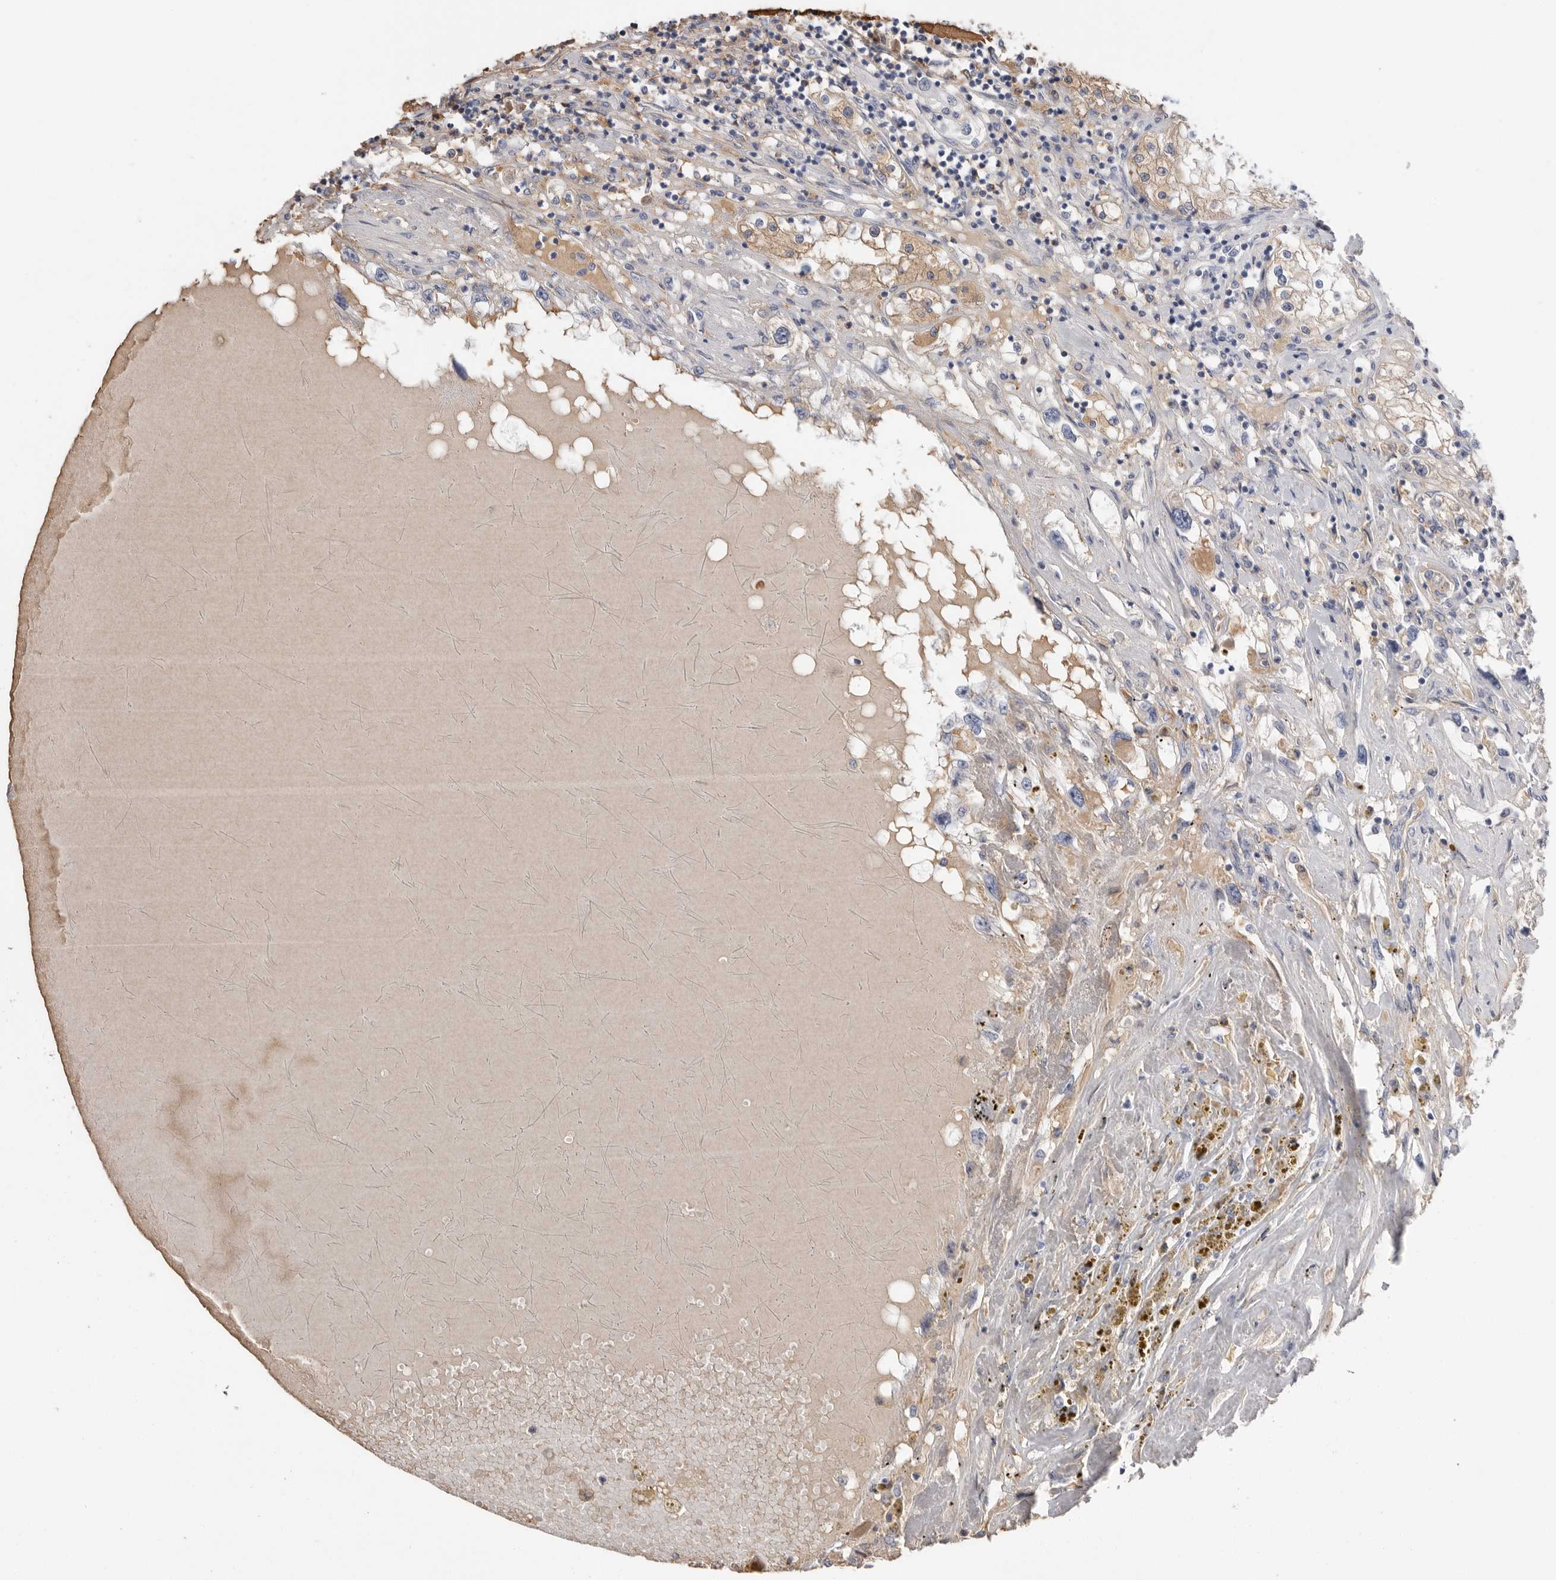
{"staining": {"intensity": "negative", "quantity": "none", "location": "none"}, "tissue": "renal cancer", "cell_type": "Tumor cells", "image_type": "cancer", "snomed": [{"axis": "morphology", "description": "Adenocarcinoma, NOS"}, {"axis": "topography", "description": "Kidney"}], "caption": "The histopathology image exhibits no significant positivity in tumor cells of adenocarcinoma (renal). (Stains: DAB immunohistochemistry with hematoxylin counter stain, Microscopy: brightfield microscopy at high magnification).", "gene": "APOA2", "patient": {"sex": "male", "age": 68}}